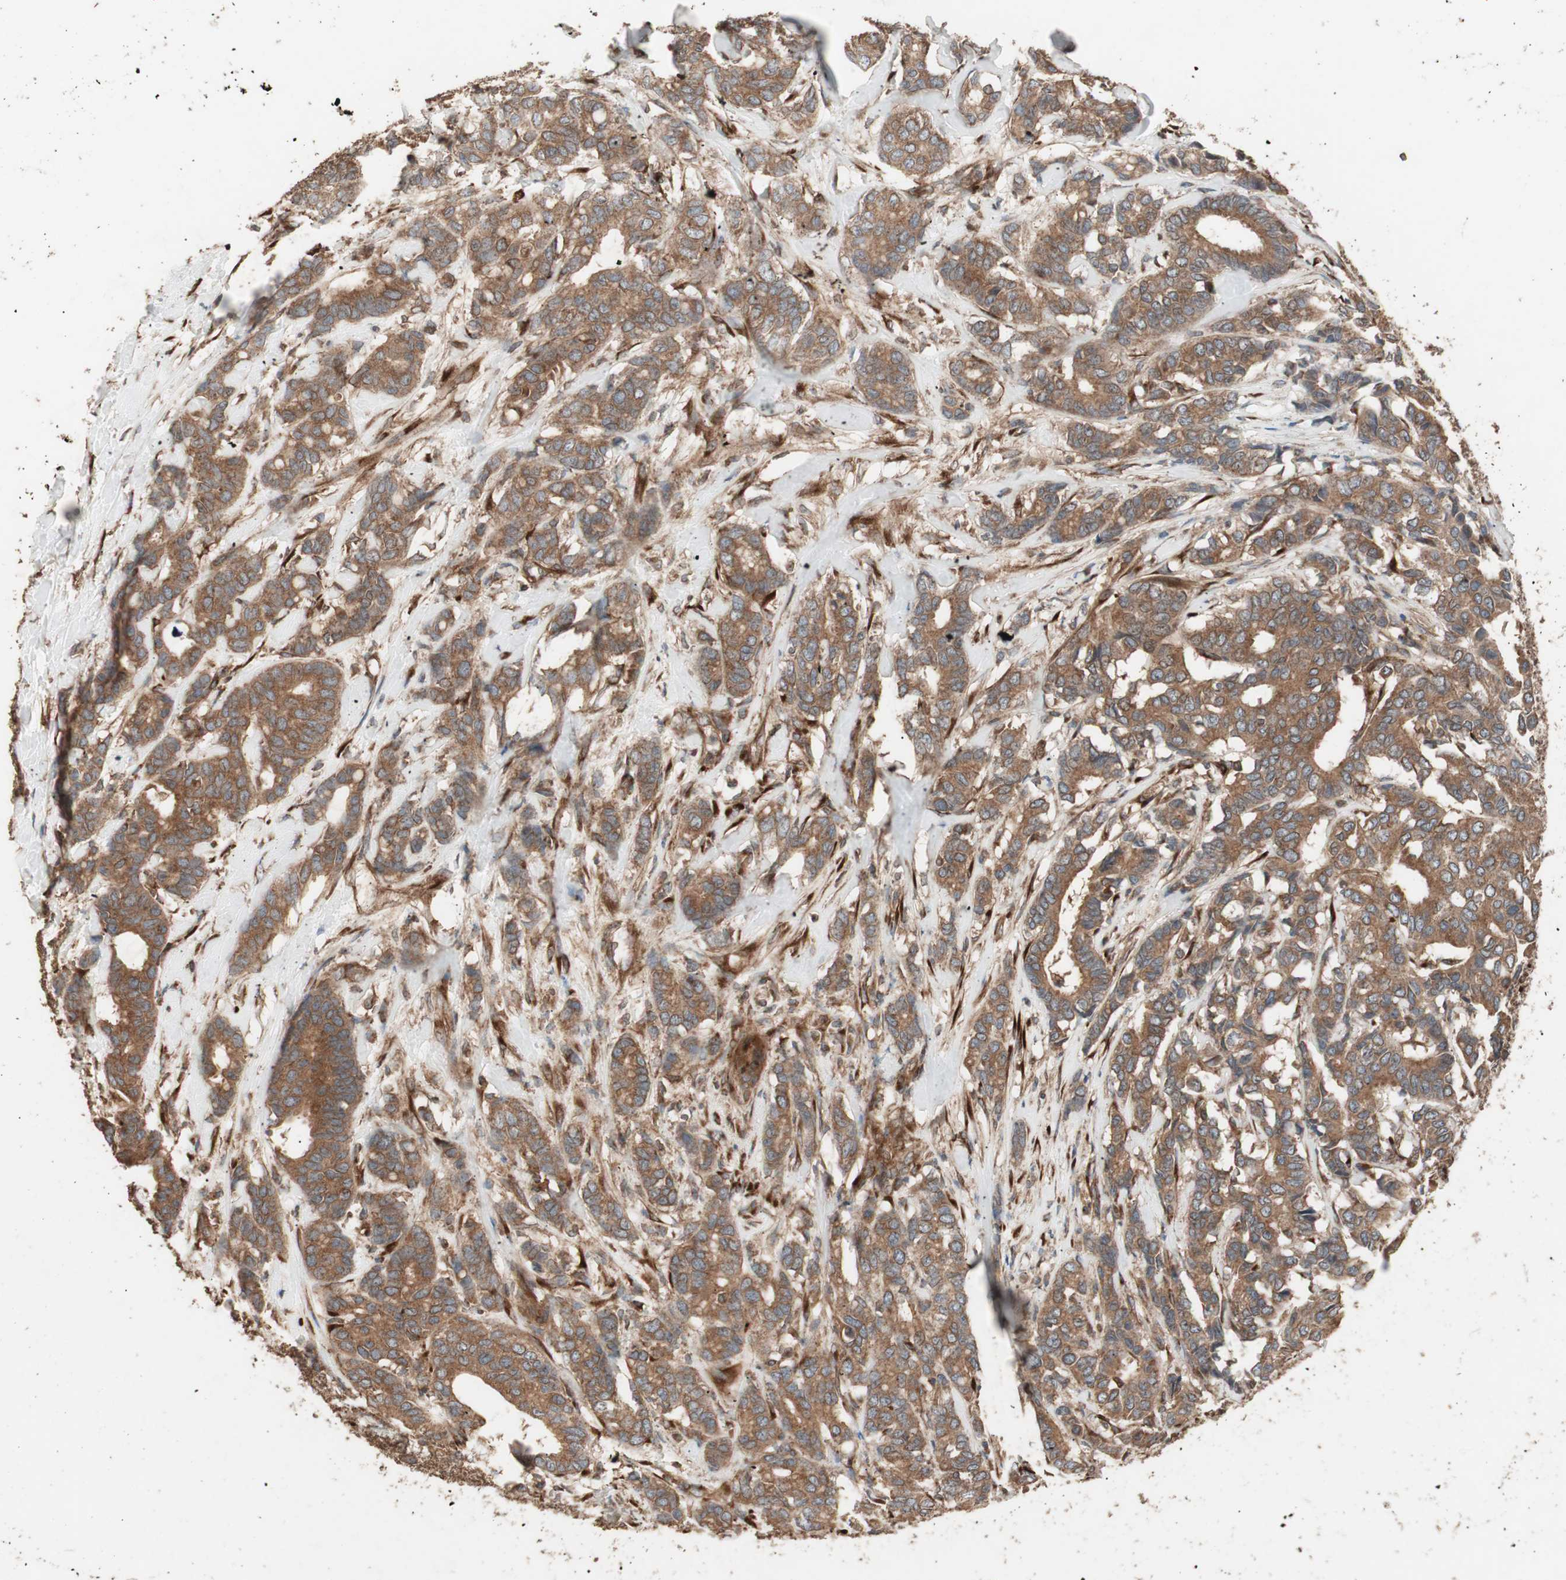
{"staining": {"intensity": "moderate", "quantity": ">75%", "location": "cytoplasmic/membranous"}, "tissue": "breast cancer", "cell_type": "Tumor cells", "image_type": "cancer", "snomed": [{"axis": "morphology", "description": "Duct carcinoma"}, {"axis": "topography", "description": "Breast"}], "caption": "Human intraductal carcinoma (breast) stained with a brown dye demonstrates moderate cytoplasmic/membranous positive staining in approximately >75% of tumor cells.", "gene": "LZTS1", "patient": {"sex": "female", "age": 87}}